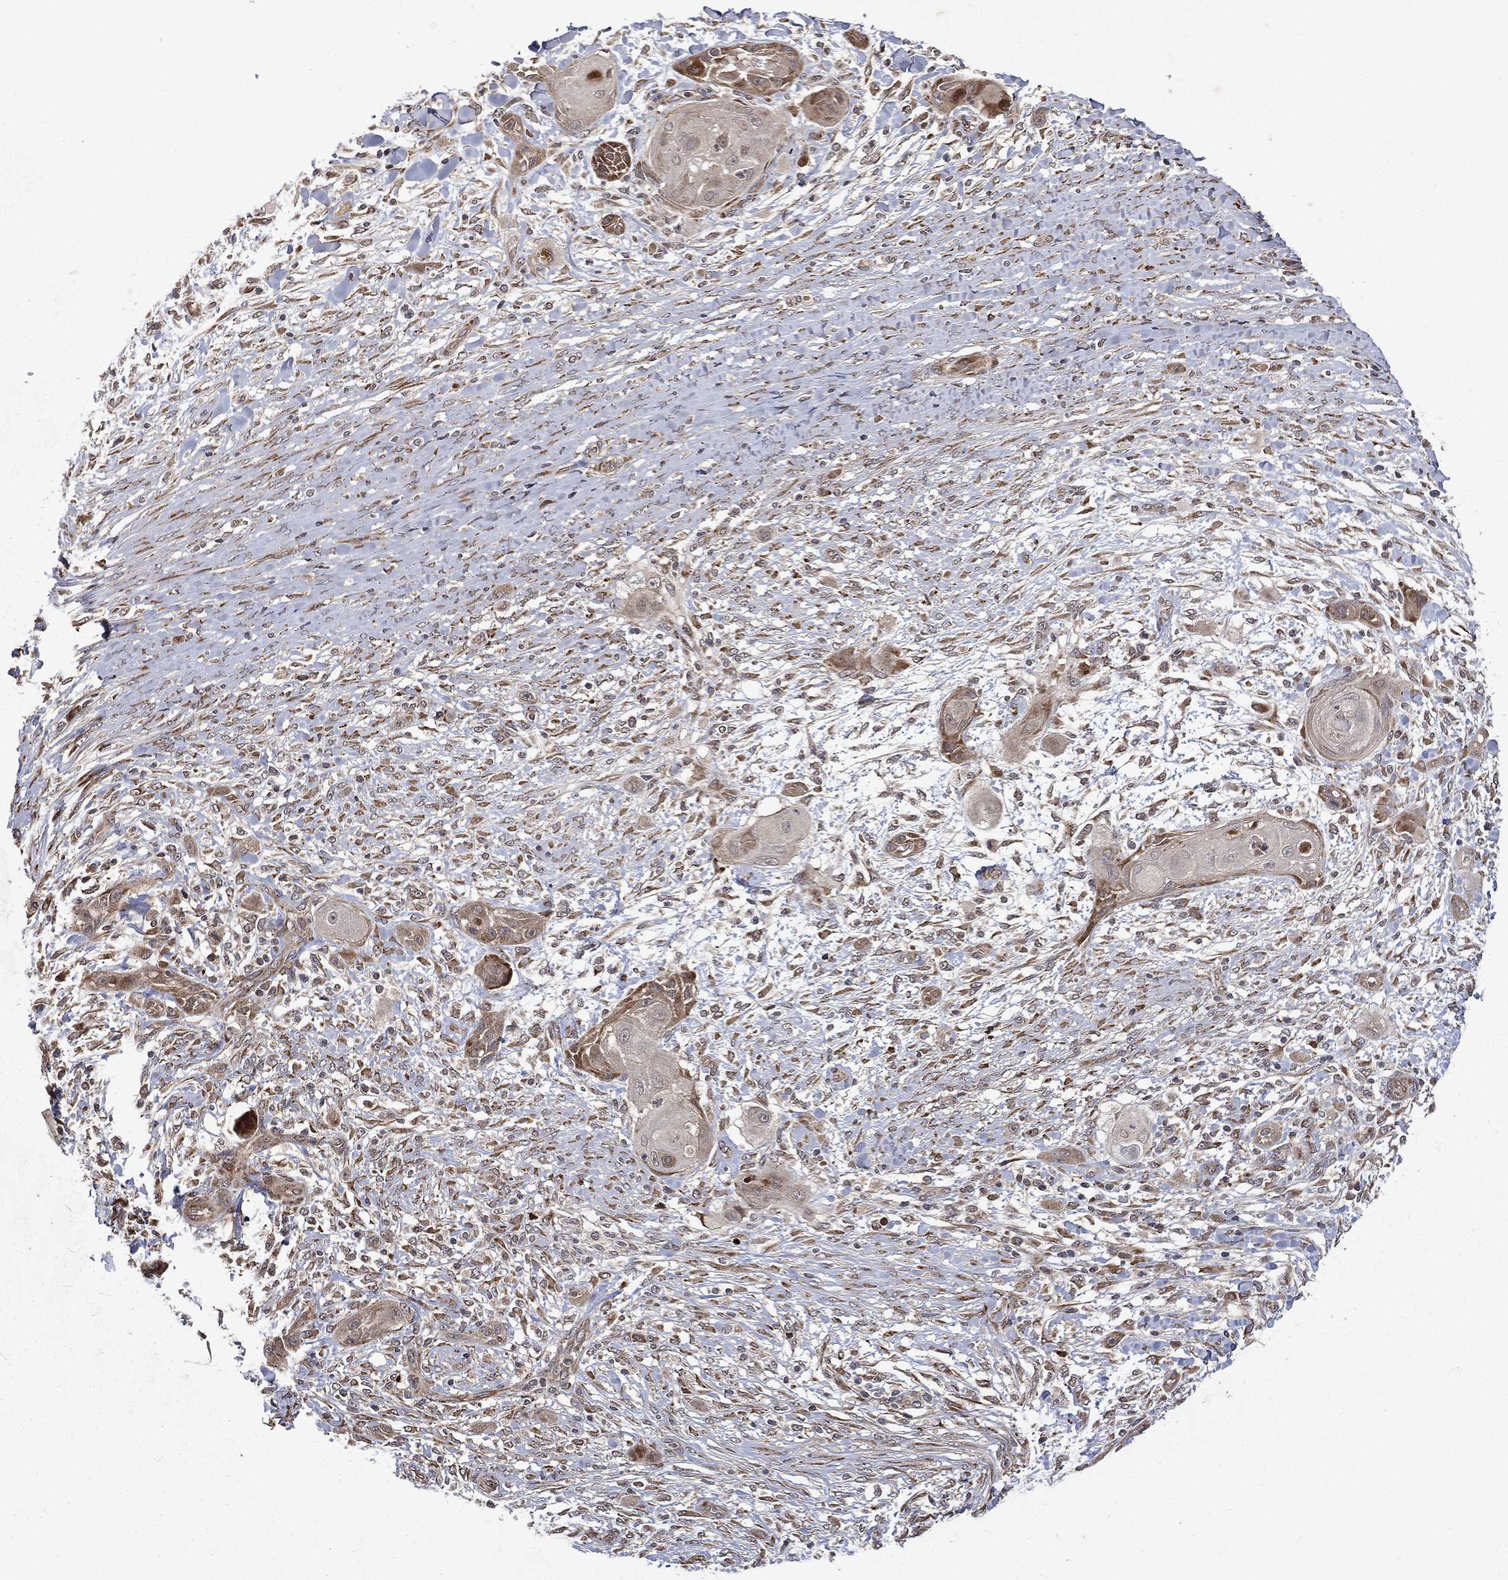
{"staining": {"intensity": "moderate", "quantity": "<25%", "location": "cytoplasmic/membranous"}, "tissue": "skin cancer", "cell_type": "Tumor cells", "image_type": "cancer", "snomed": [{"axis": "morphology", "description": "Squamous cell carcinoma, NOS"}, {"axis": "topography", "description": "Skin"}], "caption": "Skin cancer tissue reveals moderate cytoplasmic/membranous positivity in approximately <25% of tumor cells, visualized by immunohistochemistry.", "gene": "RAB11FIP4", "patient": {"sex": "male", "age": 62}}